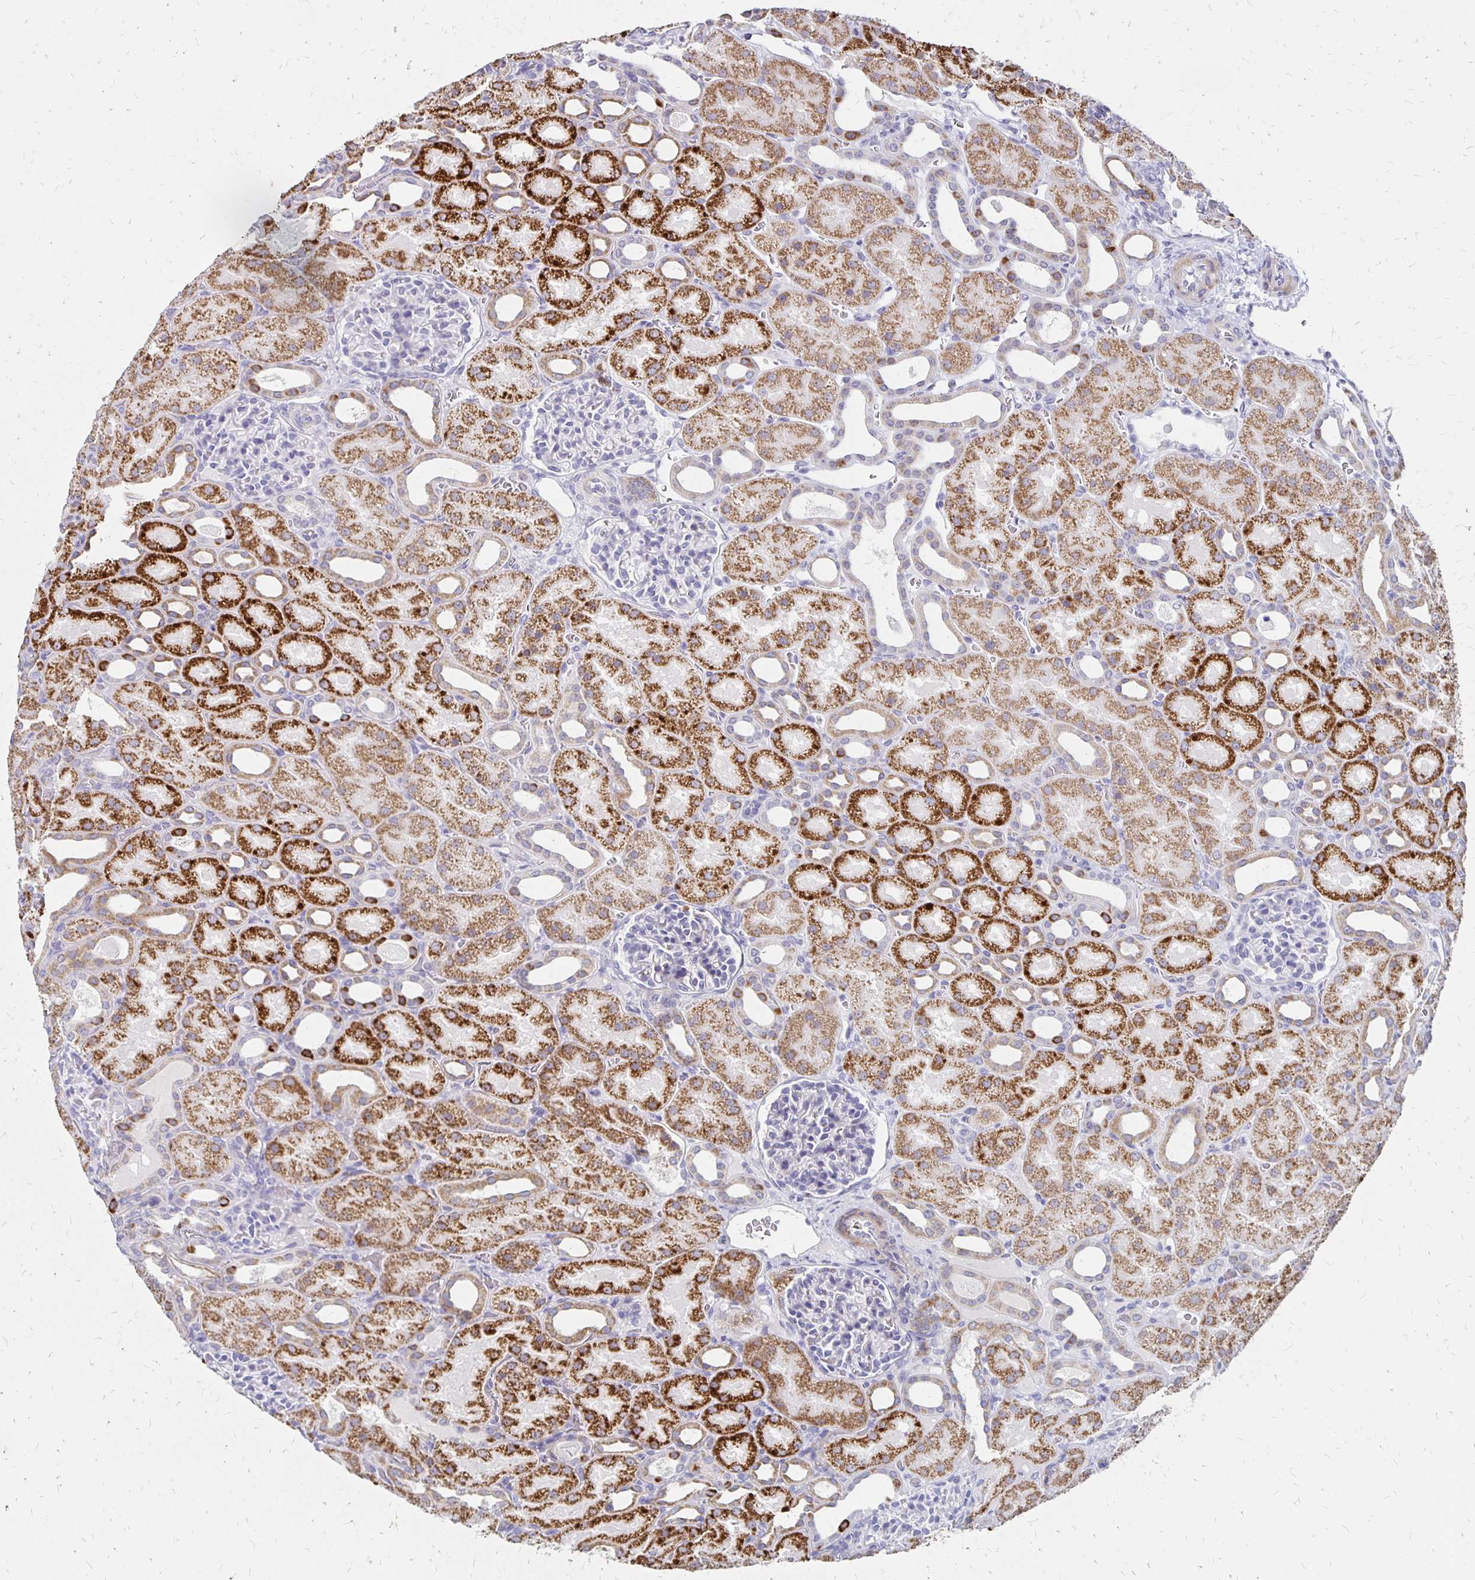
{"staining": {"intensity": "negative", "quantity": "none", "location": "none"}, "tissue": "kidney", "cell_type": "Cells in glomeruli", "image_type": "normal", "snomed": [{"axis": "morphology", "description": "Normal tissue, NOS"}, {"axis": "topography", "description": "Kidney"}], "caption": "The immunohistochemistry micrograph has no significant expression in cells in glomeruli of kidney.", "gene": "ATOSB", "patient": {"sex": "male", "age": 2}}